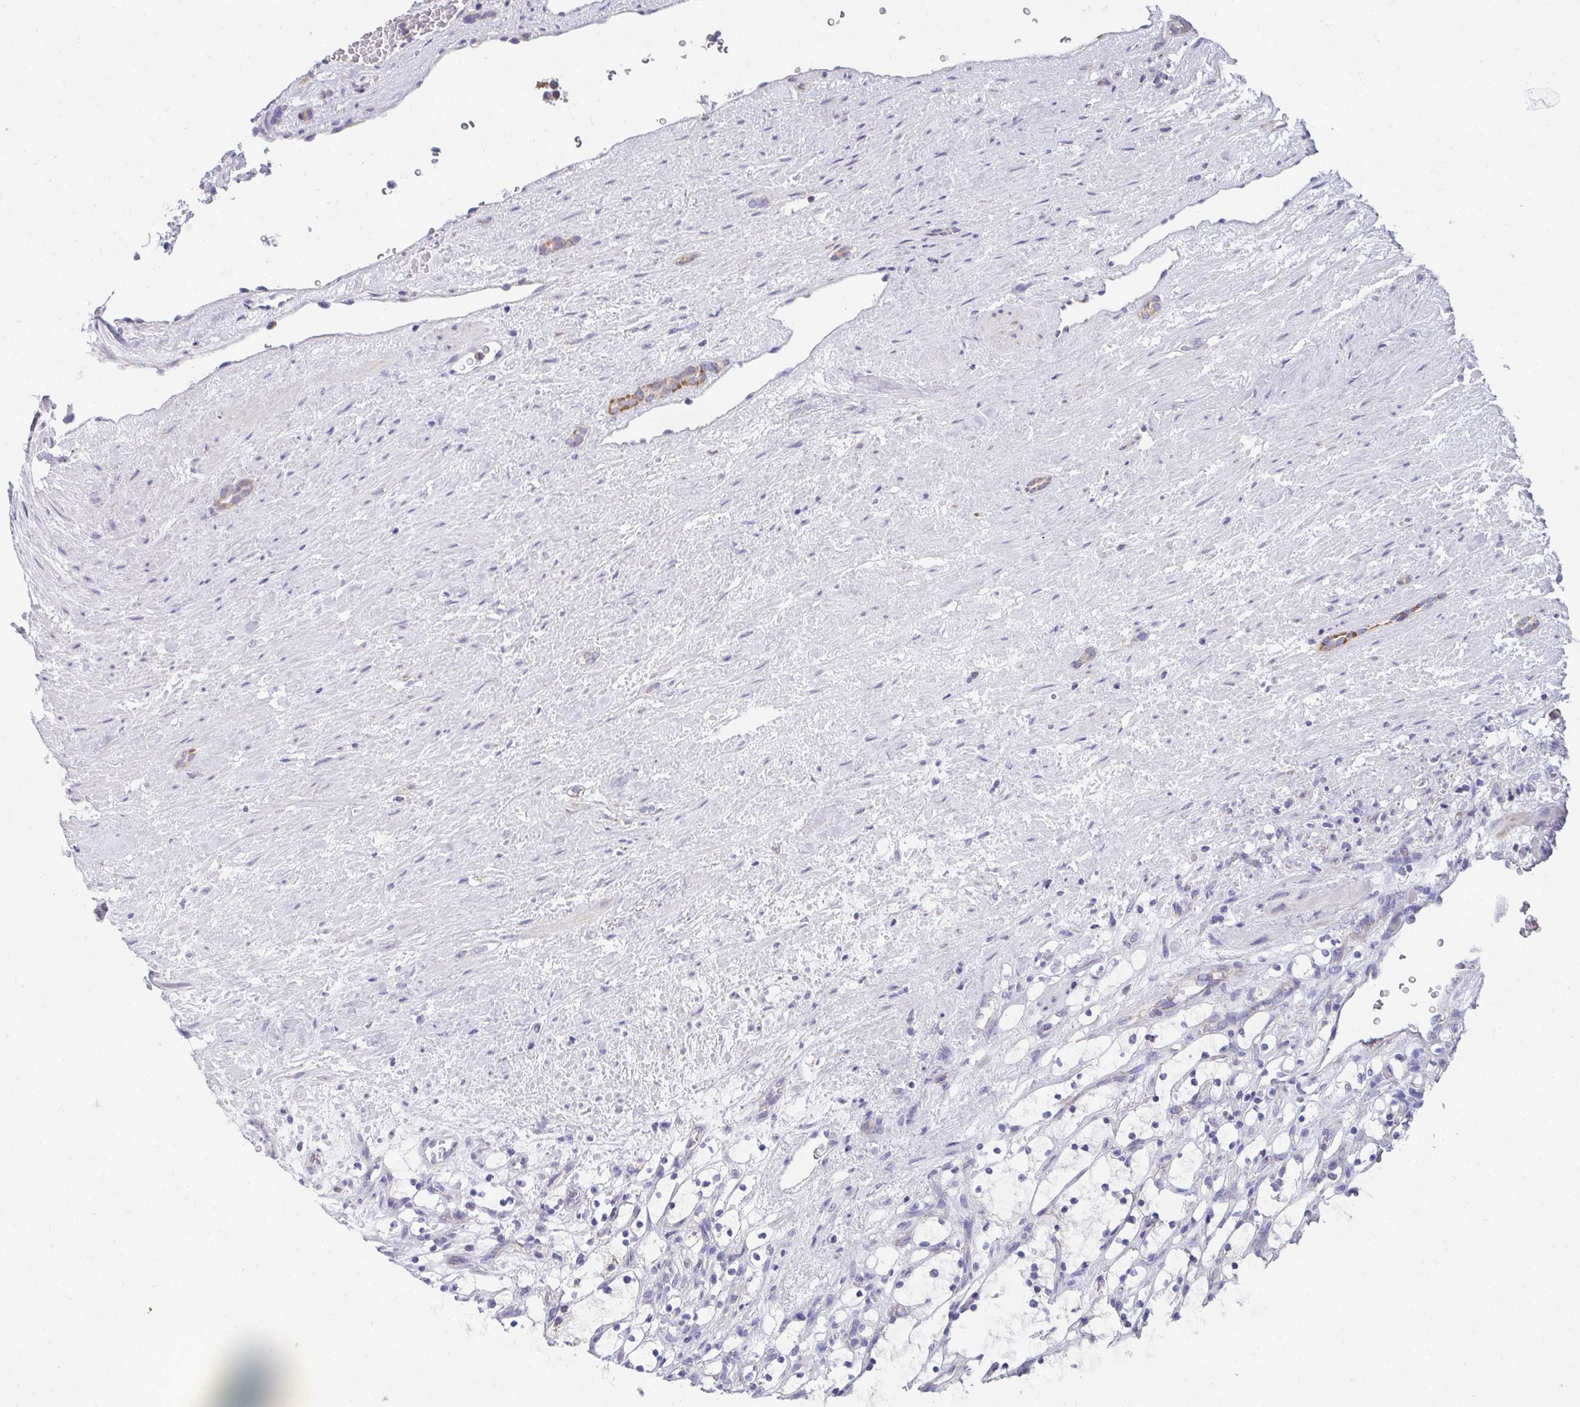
{"staining": {"intensity": "negative", "quantity": "none", "location": "none"}, "tissue": "renal cancer", "cell_type": "Tumor cells", "image_type": "cancer", "snomed": [{"axis": "morphology", "description": "Adenocarcinoma, NOS"}, {"axis": "topography", "description": "Kidney"}], "caption": "Tumor cells are negative for brown protein staining in renal cancer (adenocarcinoma).", "gene": "RCC1L", "patient": {"sex": "female", "age": 69}}